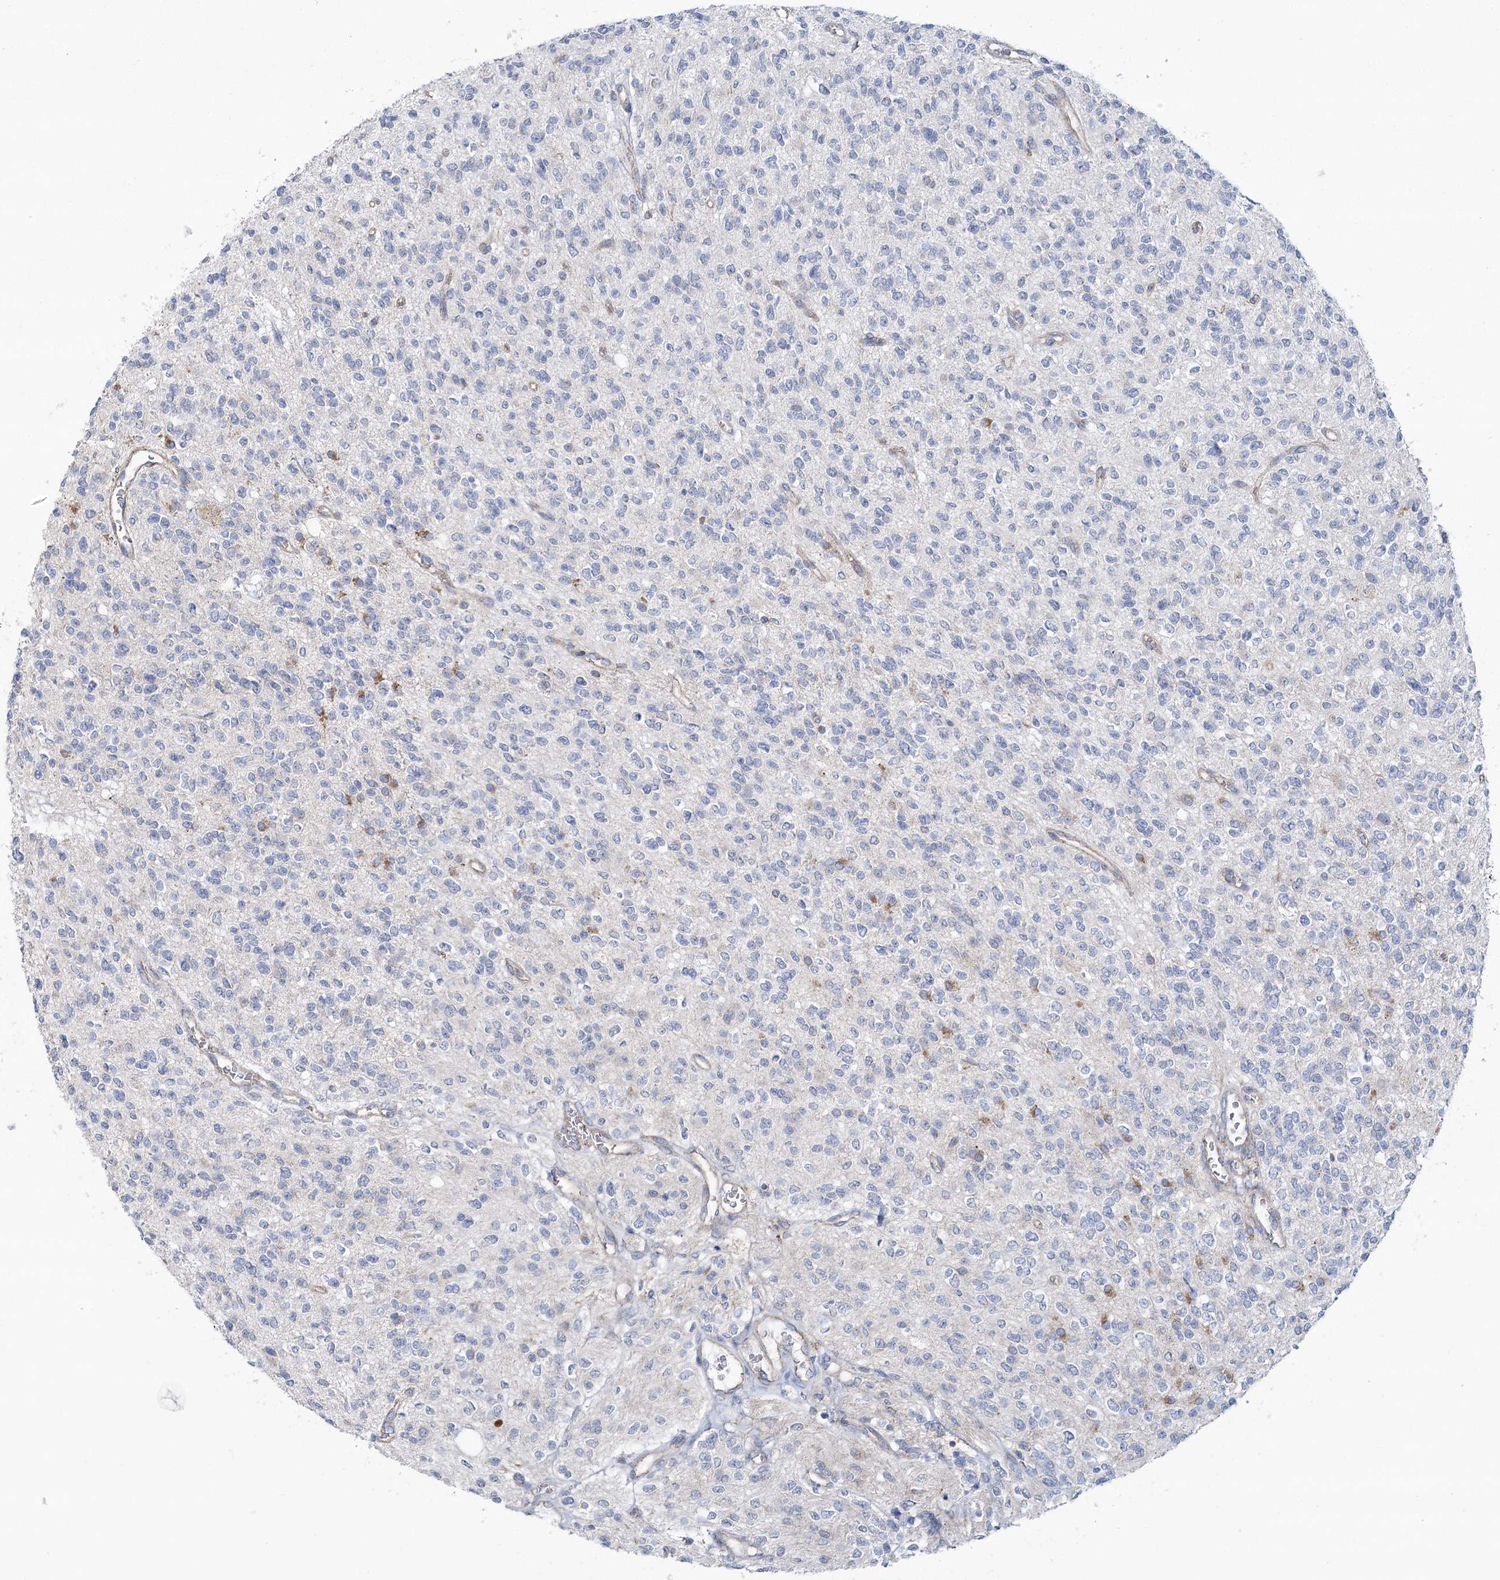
{"staining": {"intensity": "negative", "quantity": "none", "location": "none"}, "tissue": "glioma", "cell_type": "Tumor cells", "image_type": "cancer", "snomed": [{"axis": "morphology", "description": "Glioma, malignant, High grade"}, {"axis": "topography", "description": "Brain"}], "caption": "A high-resolution photomicrograph shows immunohistochemistry (IHC) staining of malignant glioma (high-grade), which exhibits no significant staining in tumor cells.", "gene": "SNX7", "patient": {"sex": "male", "age": 34}}